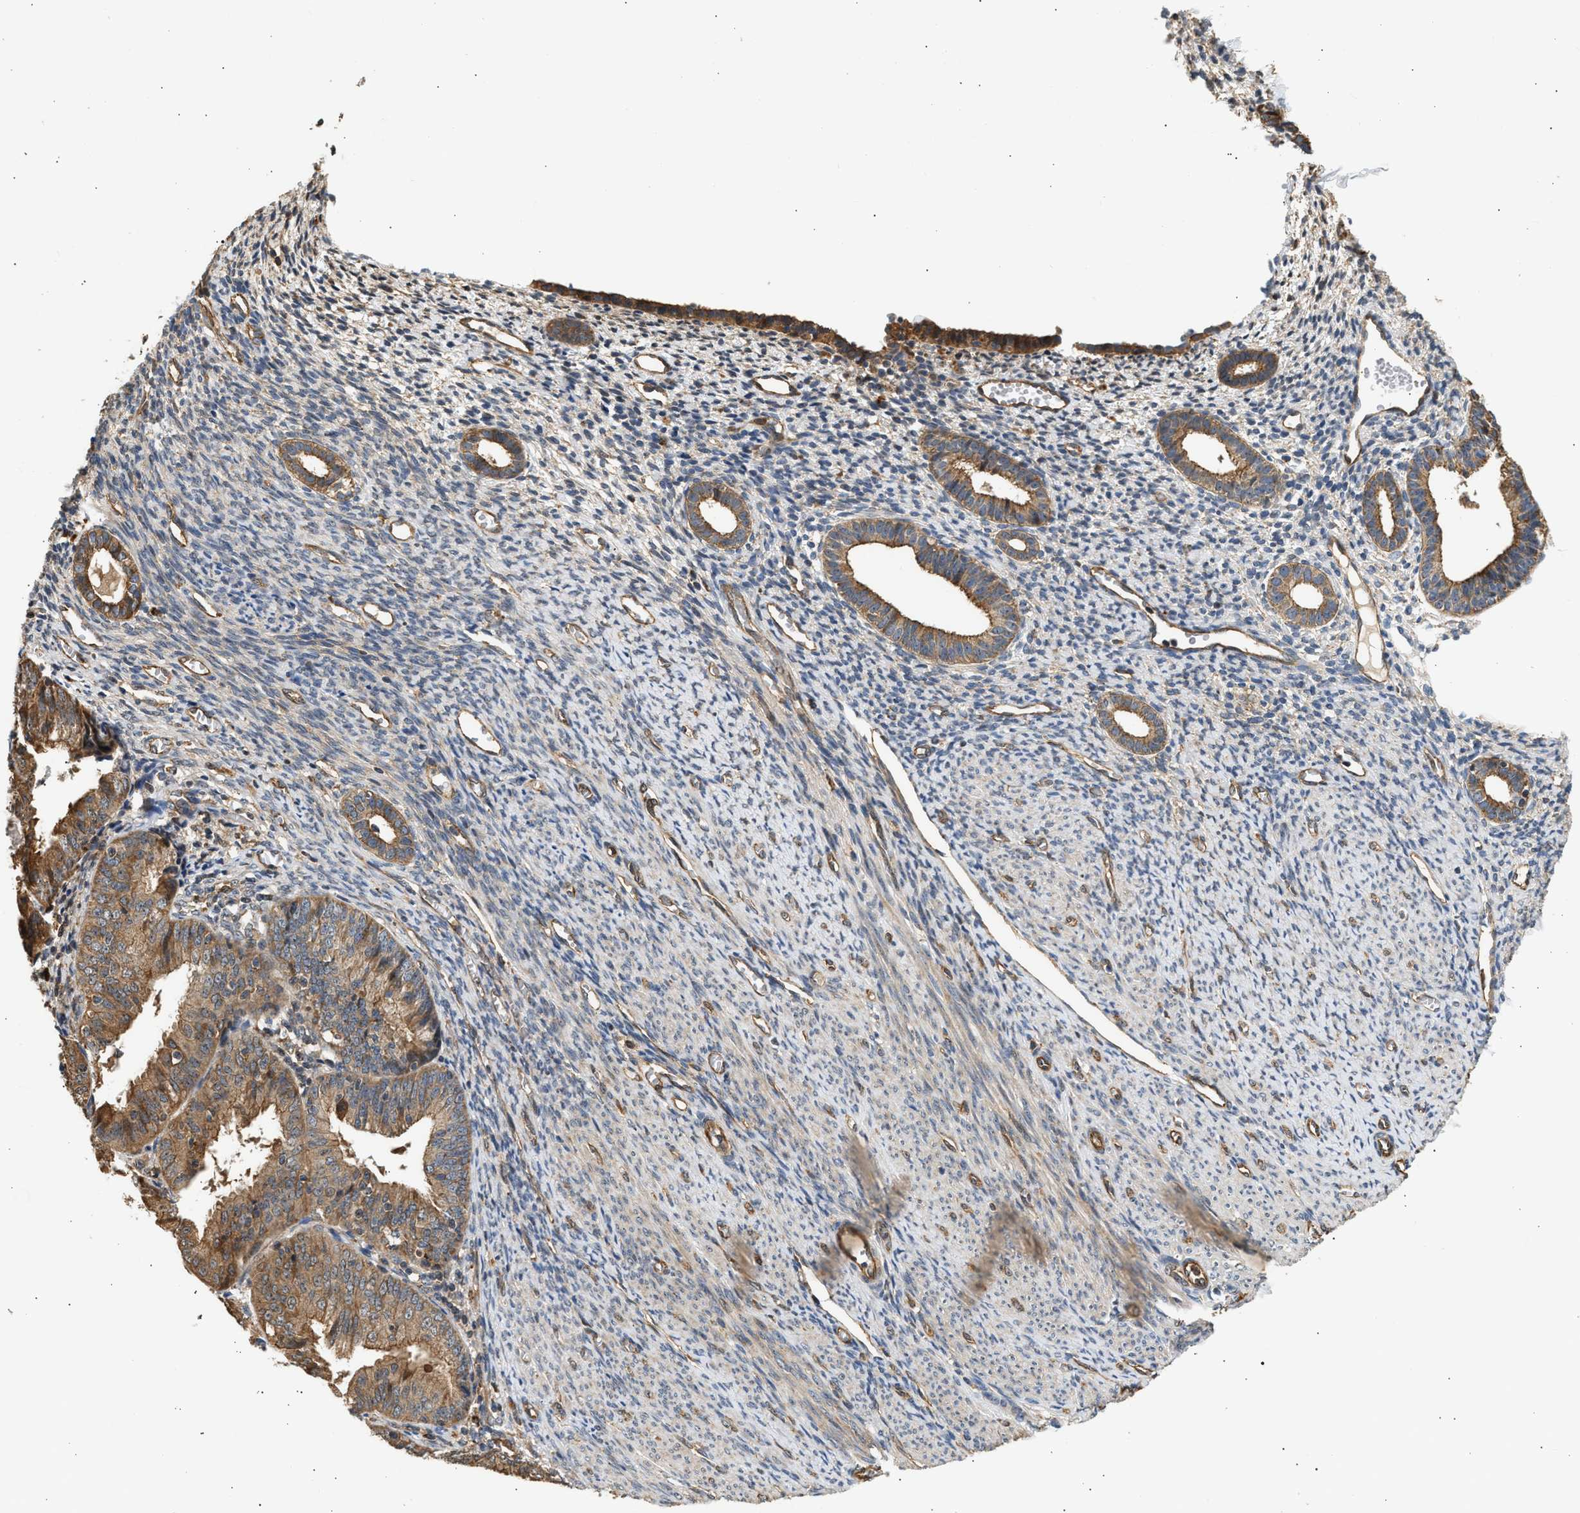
{"staining": {"intensity": "moderate", "quantity": "<25%", "location": "cytoplasmic/membranous"}, "tissue": "endometrium", "cell_type": "Cells in endometrial stroma", "image_type": "normal", "snomed": [{"axis": "morphology", "description": "Normal tissue, NOS"}, {"axis": "morphology", "description": "Adenocarcinoma, NOS"}, {"axis": "topography", "description": "Endometrium"}], "caption": "Immunohistochemical staining of unremarkable endometrium shows moderate cytoplasmic/membranous protein expression in approximately <25% of cells in endometrial stroma. The staining is performed using DAB brown chromogen to label protein expression. The nuclei are counter-stained blue using hematoxylin.", "gene": "DUSP14", "patient": {"sex": "female", "age": 57}}